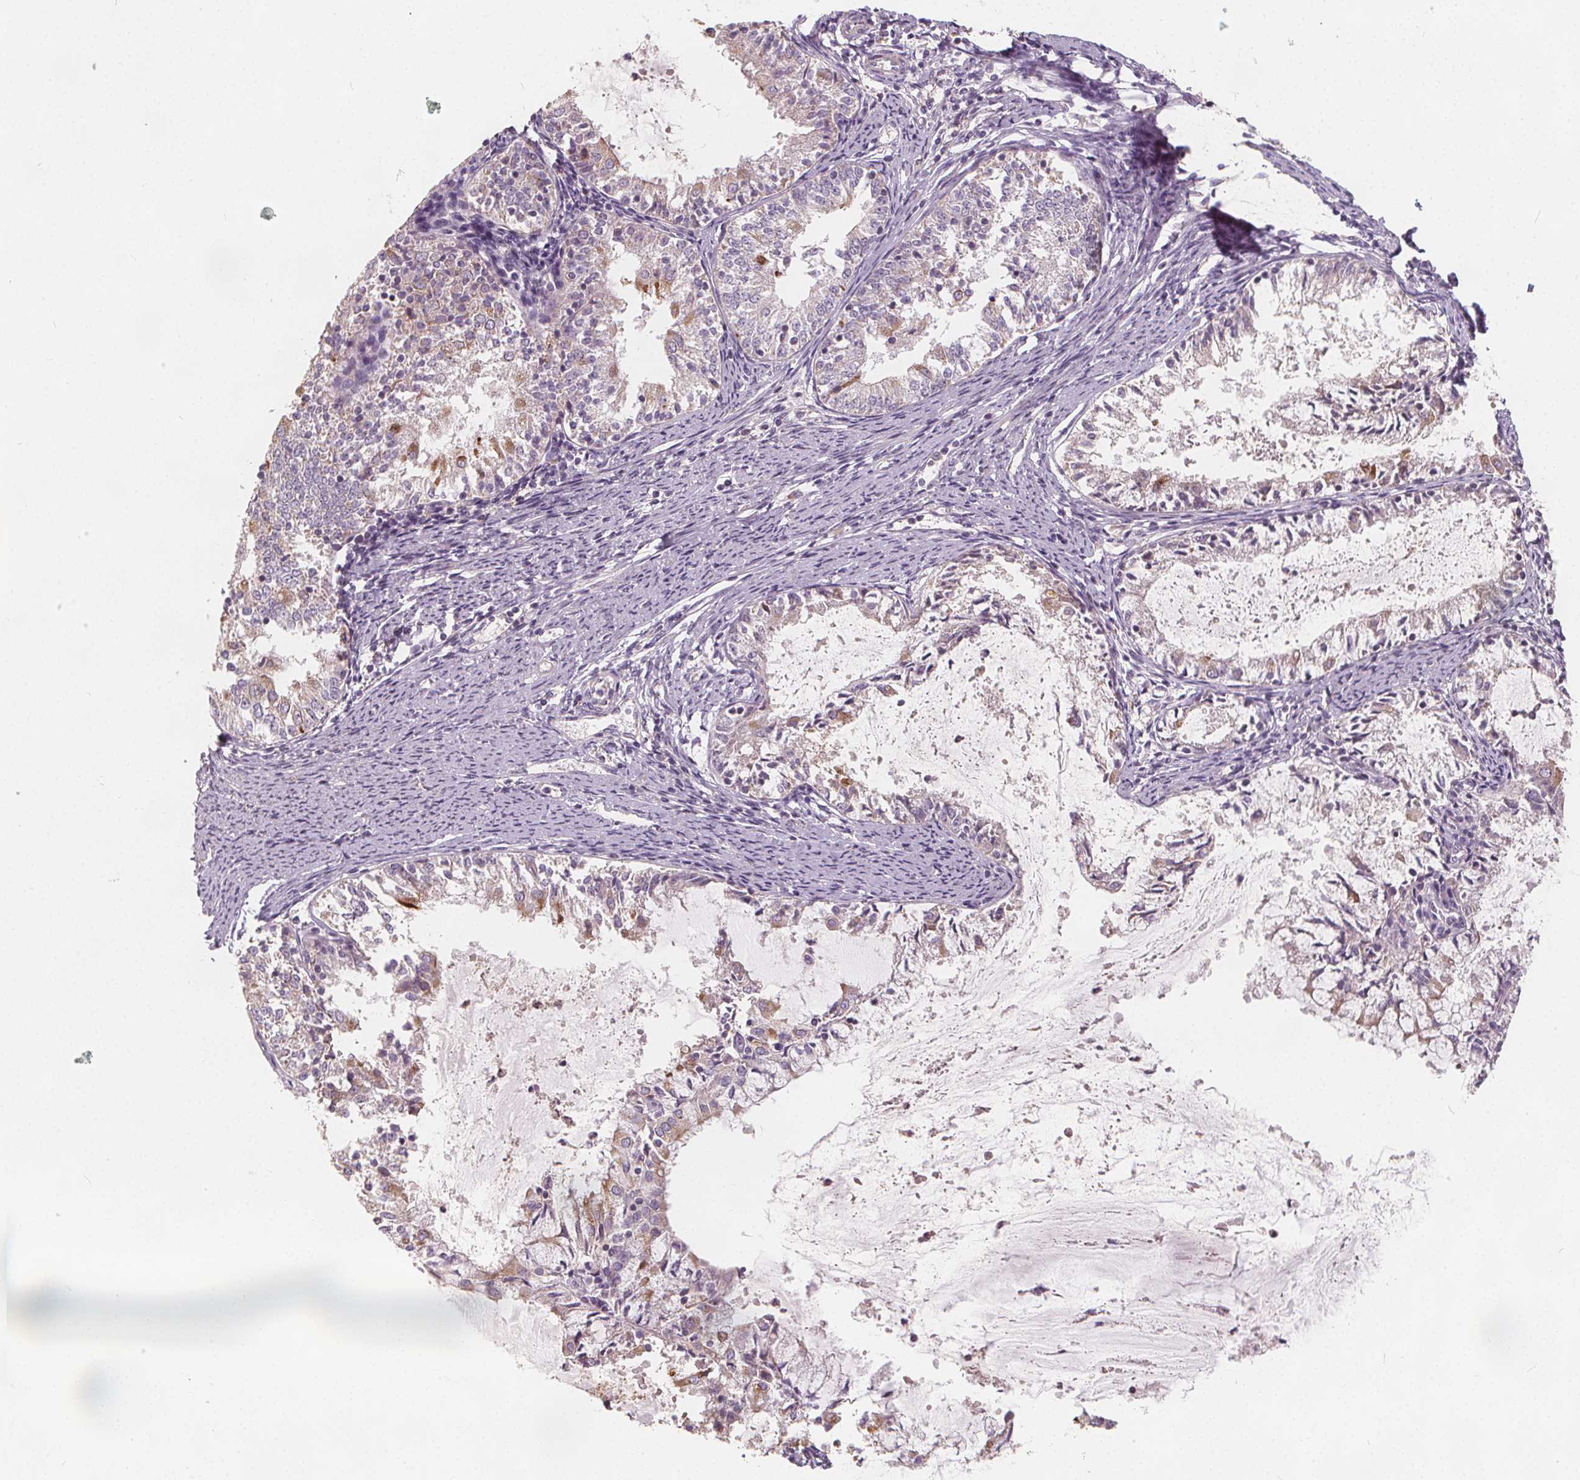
{"staining": {"intensity": "moderate", "quantity": "<25%", "location": "cytoplasmic/membranous"}, "tissue": "endometrial cancer", "cell_type": "Tumor cells", "image_type": "cancer", "snomed": [{"axis": "morphology", "description": "Adenocarcinoma, NOS"}, {"axis": "topography", "description": "Endometrium"}], "caption": "The image reveals a brown stain indicating the presence of a protein in the cytoplasmic/membranous of tumor cells in endometrial cancer (adenocarcinoma).", "gene": "DRC3", "patient": {"sex": "female", "age": 57}}